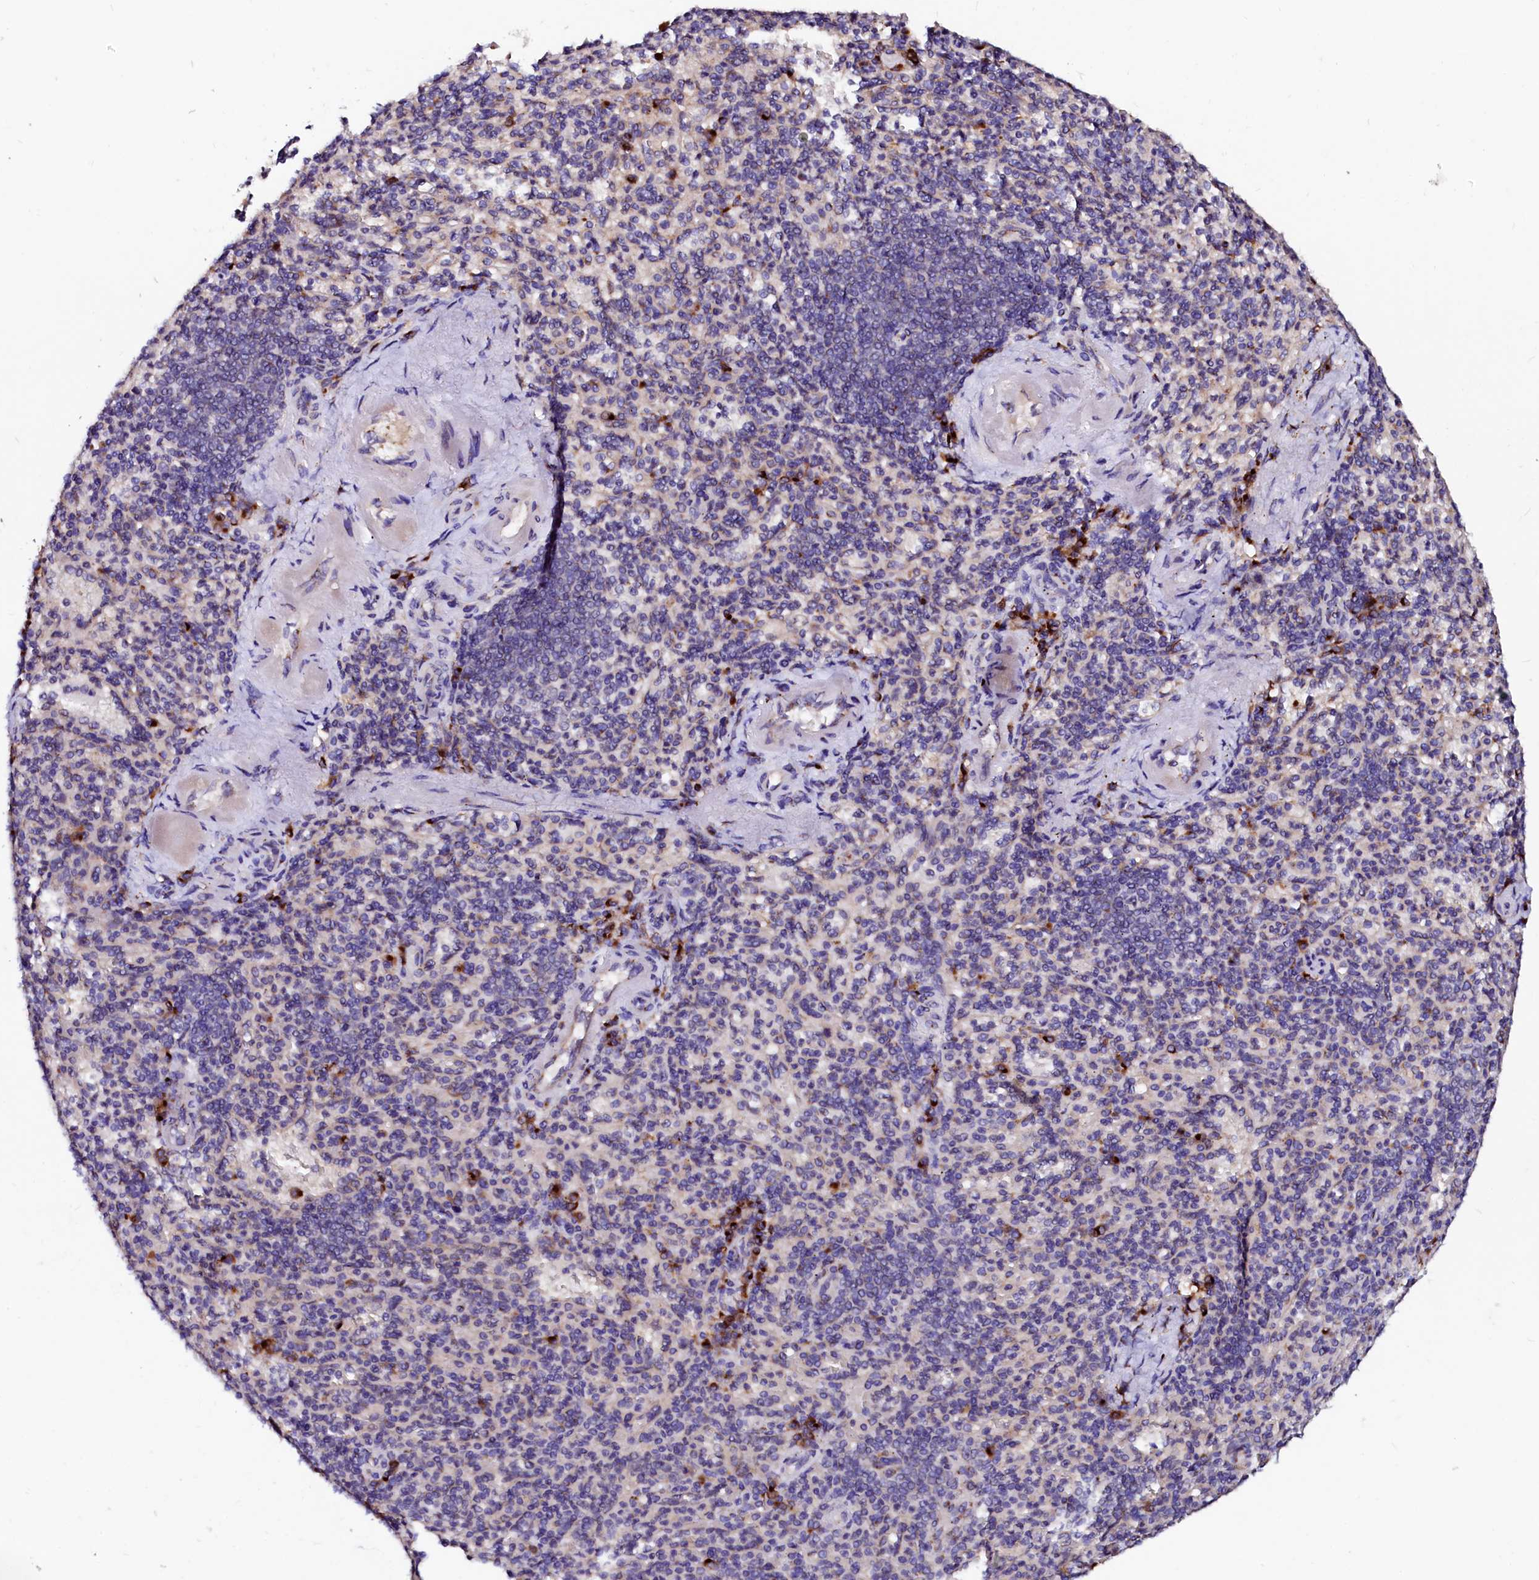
{"staining": {"intensity": "negative", "quantity": "none", "location": "none"}, "tissue": "spleen", "cell_type": "Cells in red pulp", "image_type": "normal", "snomed": [{"axis": "morphology", "description": "Normal tissue, NOS"}, {"axis": "topography", "description": "Spleen"}], "caption": "Spleen stained for a protein using immunohistochemistry (IHC) shows no staining cells in red pulp.", "gene": "LMAN1", "patient": {"sex": "female", "age": 74}}